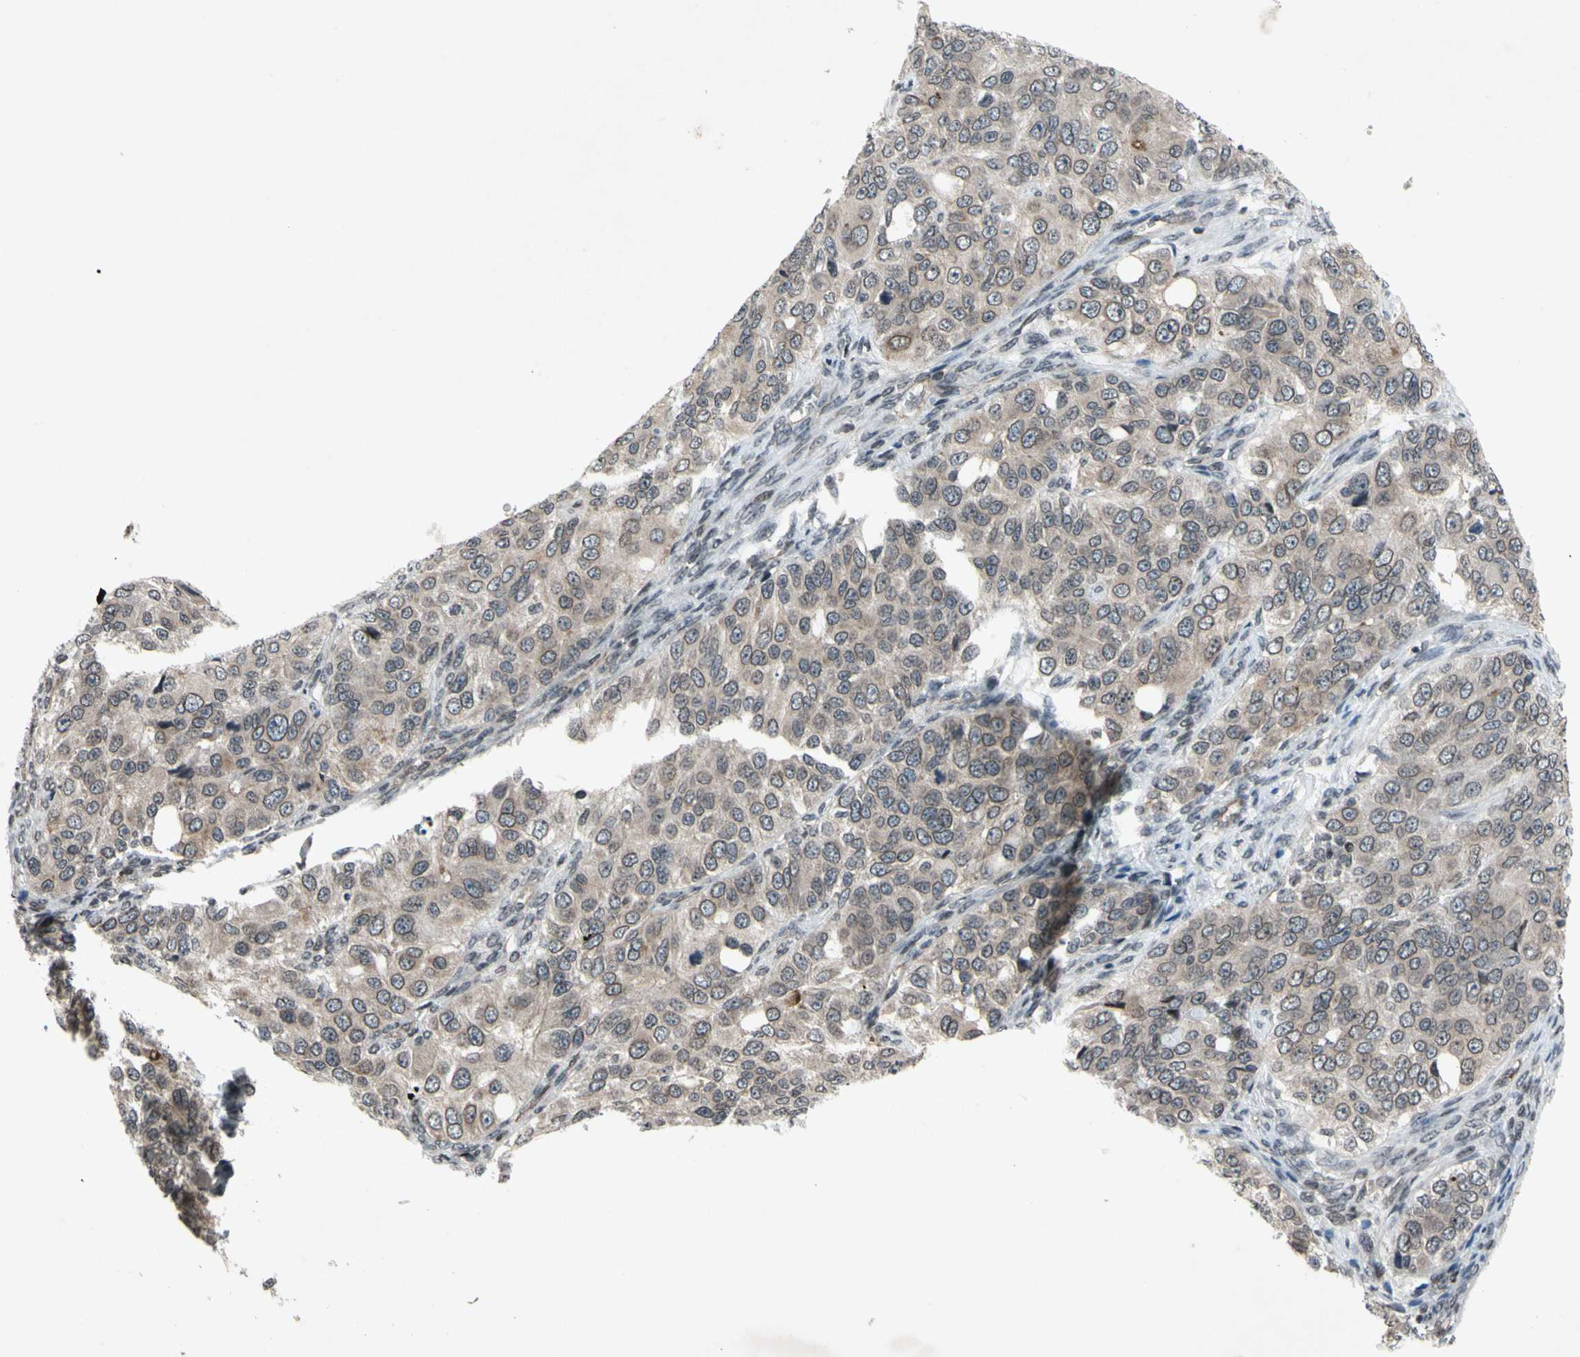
{"staining": {"intensity": "weak", "quantity": ">75%", "location": "cytoplasmic/membranous,nuclear"}, "tissue": "ovarian cancer", "cell_type": "Tumor cells", "image_type": "cancer", "snomed": [{"axis": "morphology", "description": "Carcinoma, endometroid"}, {"axis": "topography", "description": "Ovary"}], "caption": "About >75% of tumor cells in human endometroid carcinoma (ovarian) show weak cytoplasmic/membranous and nuclear protein staining as visualized by brown immunohistochemical staining.", "gene": "XPO1", "patient": {"sex": "female", "age": 51}}